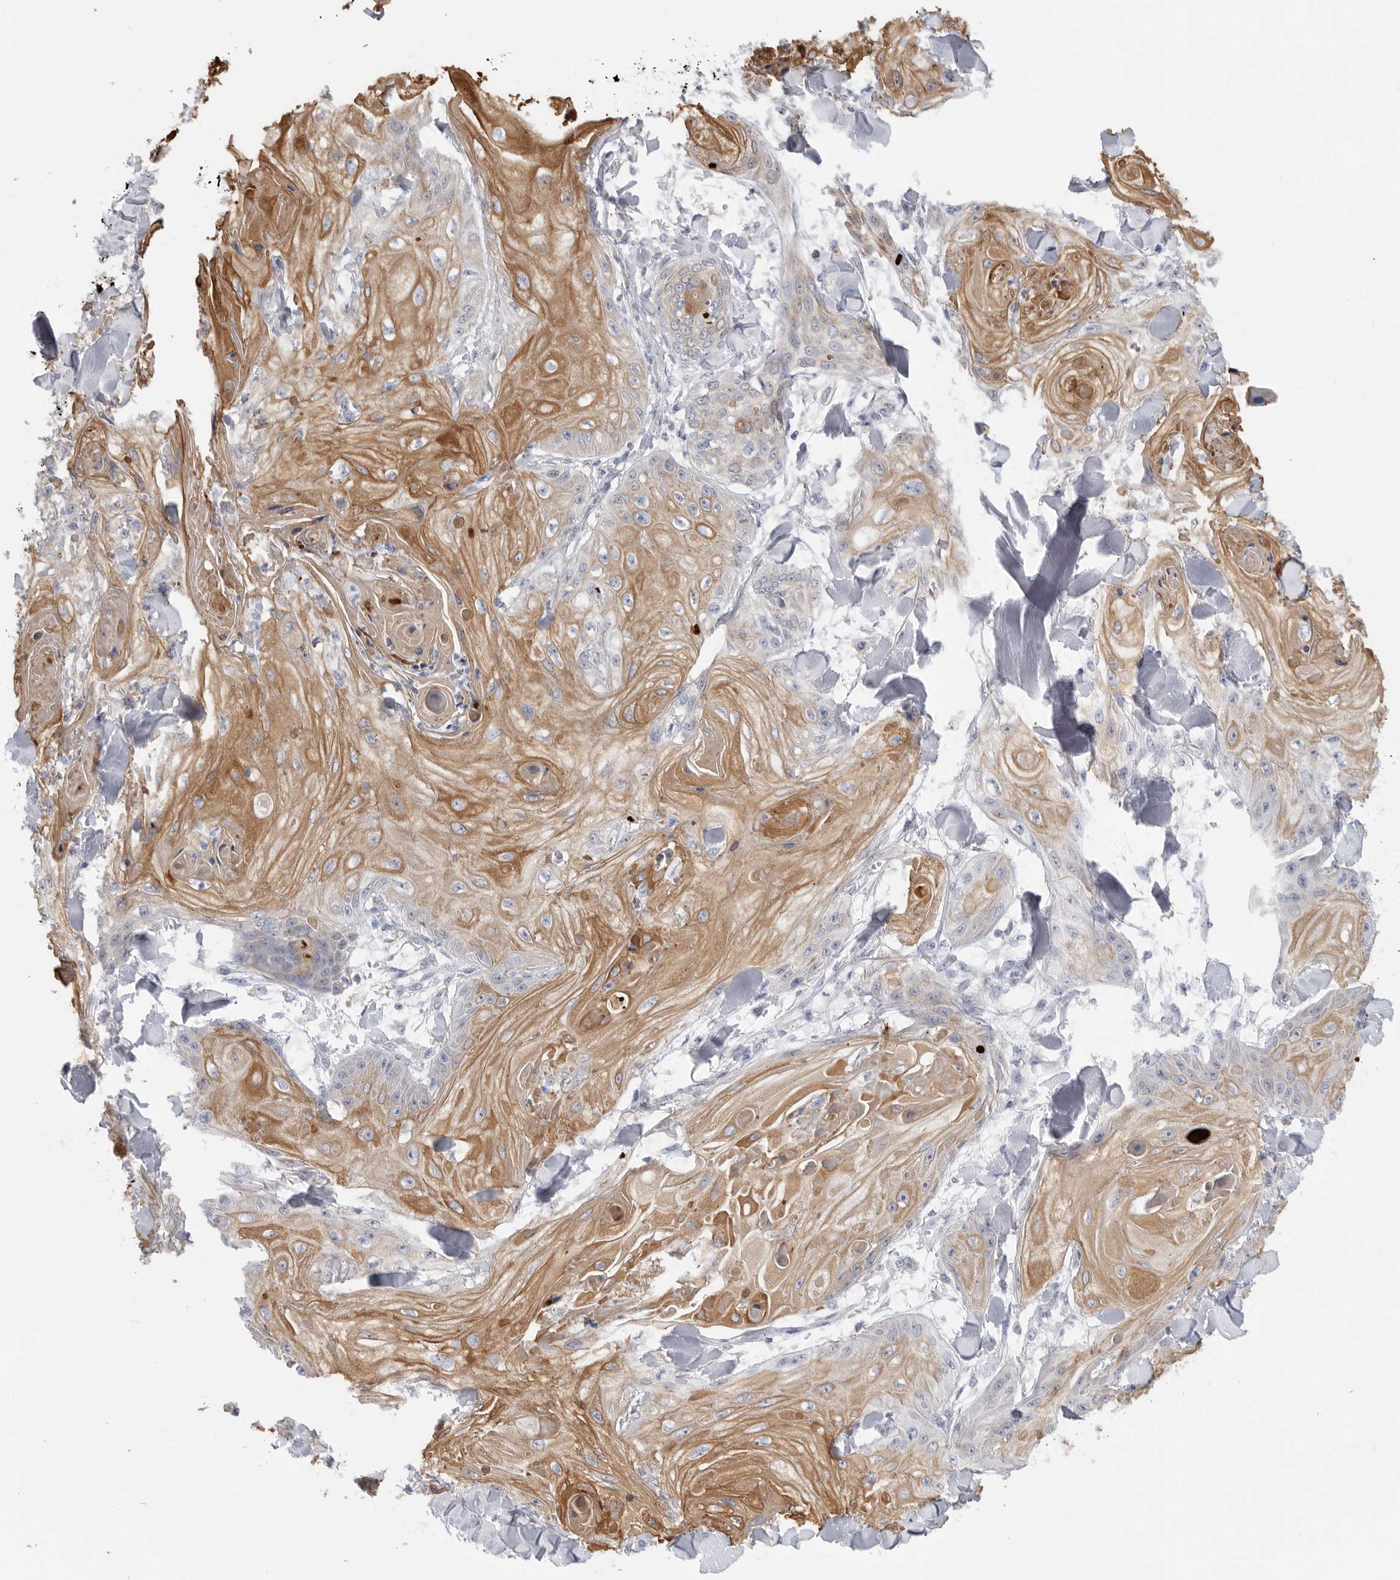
{"staining": {"intensity": "moderate", "quantity": ">75%", "location": "cytoplasmic/membranous"}, "tissue": "skin cancer", "cell_type": "Tumor cells", "image_type": "cancer", "snomed": [{"axis": "morphology", "description": "Squamous cell carcinoma, NOS"}, {"axis": "topography", "description": "Skin"}], "caption": "Skin cancer tissue demonstrates moderate cytoplasmic/membranous staining in approximately >75% of tumor cells", "gene": "MTFR1L", "patient": {"sex": "male", "age": 74}}